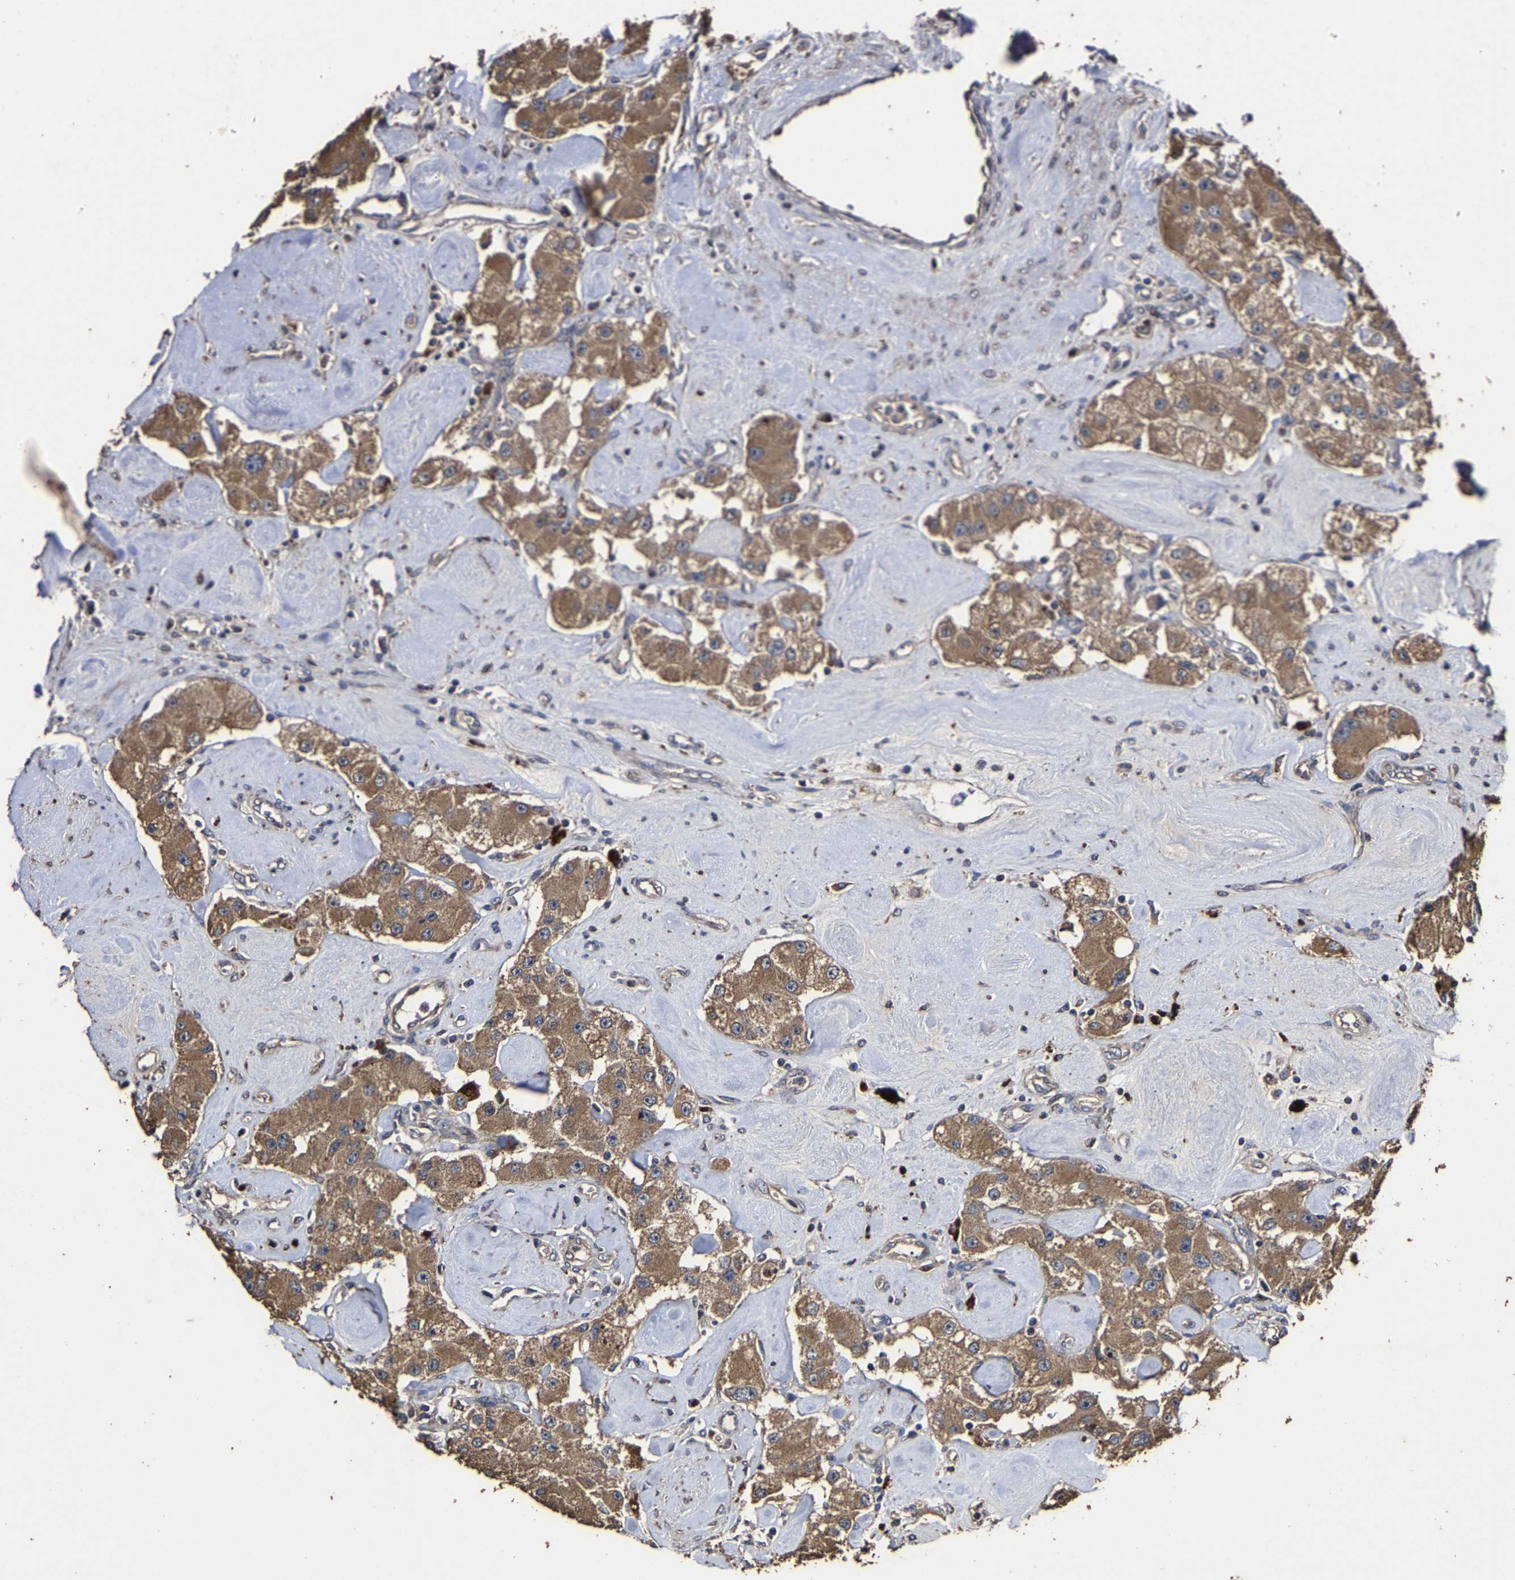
{"staining": {"intensity": "moderate", "quantity": ">75%", "location": "cytoplasmic/membranous"}, "tissue": "carcinoid", "cell_type": "Tumor cells", "image_type": "cancer", "snomed": [{"axis": "morphology", "description": "Carcinoid, malignant, NOS"}, {"axis": "topography", "description": "Pancreas"}], "caption": "Carcinoid stained with a brown dye shows moderate cytoplasmic/membranous positive expression in about >75% of tumor cells.", "gene": "PPM1K", "patient": {"sex": "male", "age": 41}}